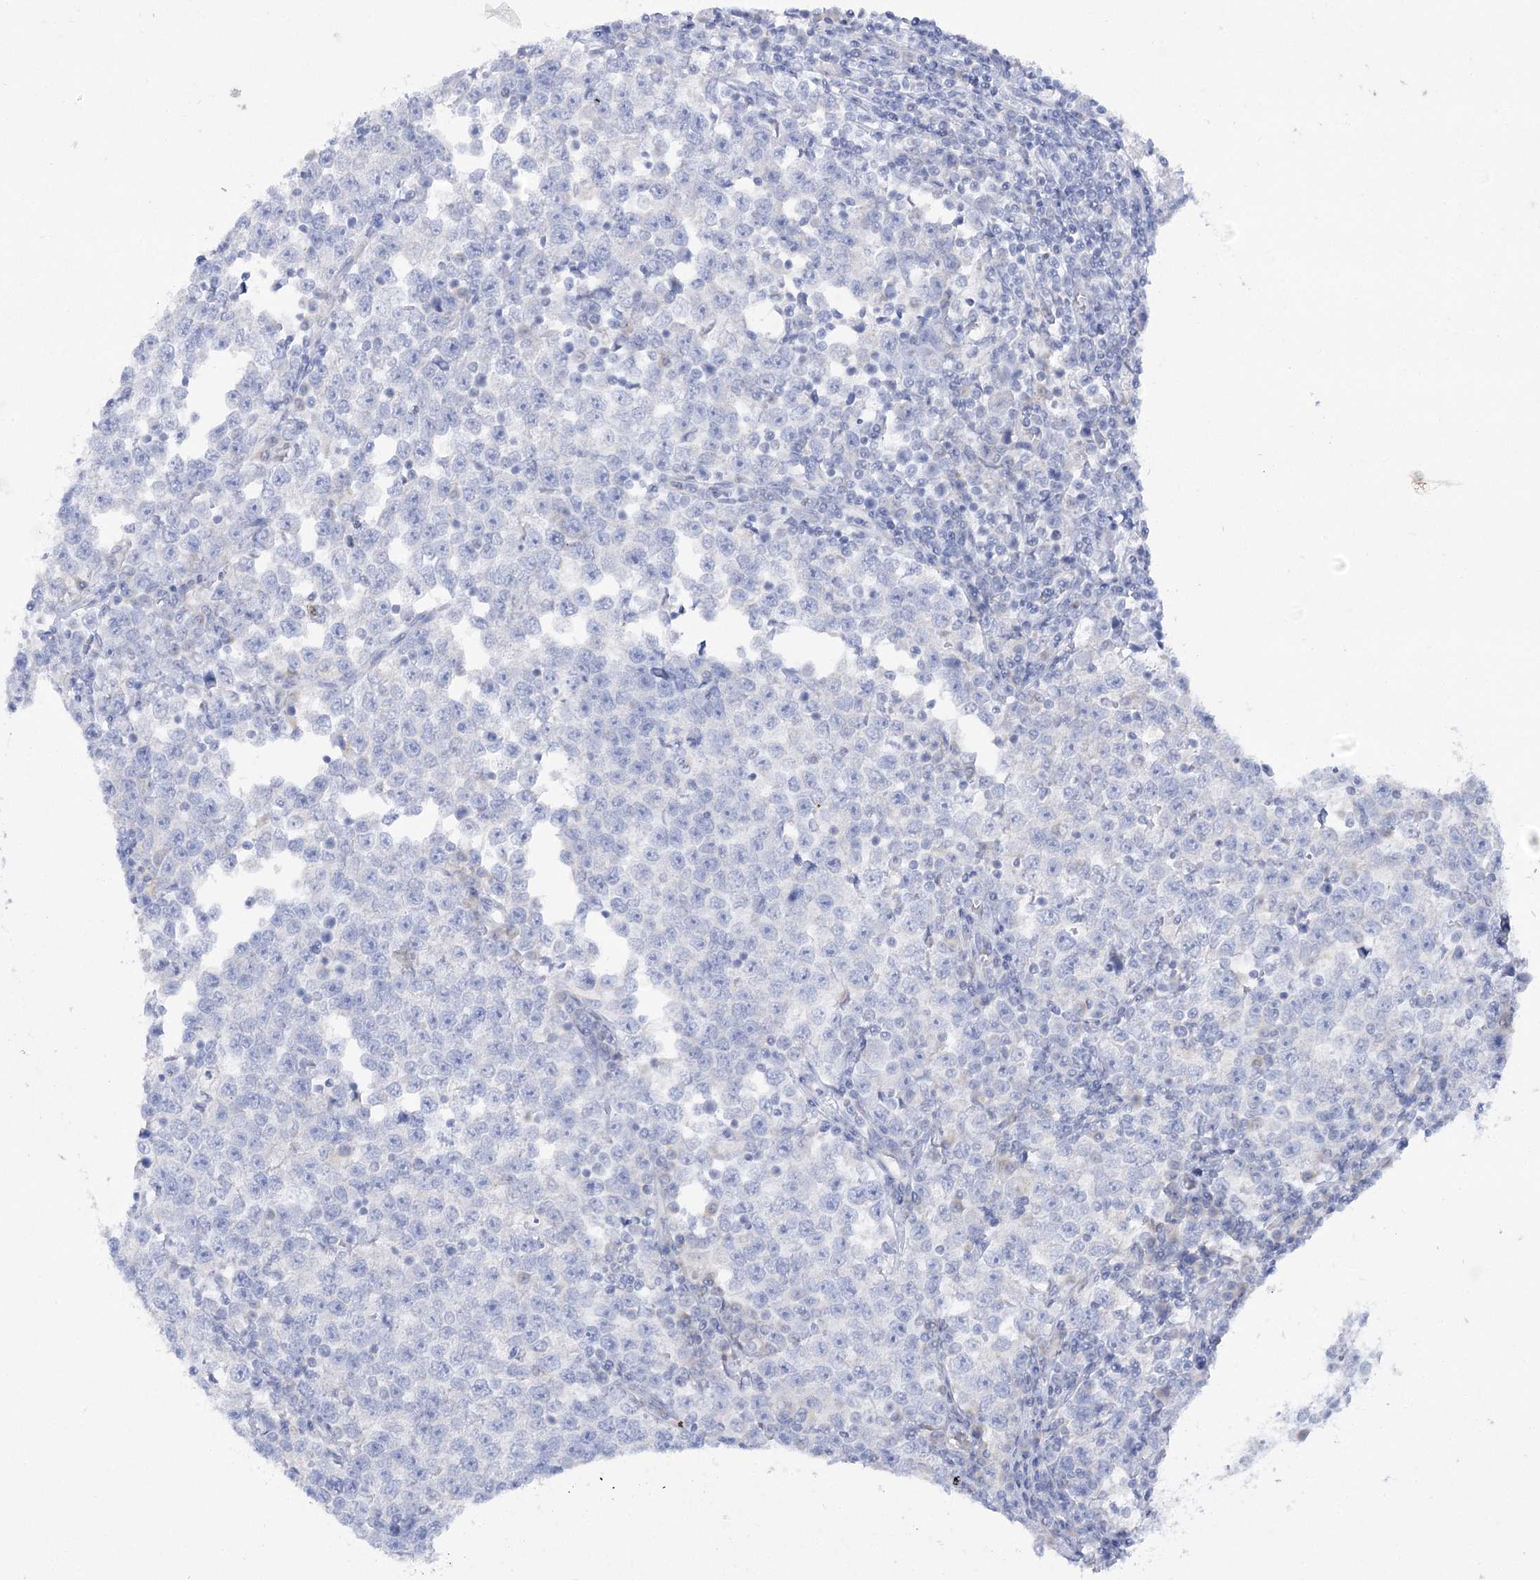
{"staining": {"intensity": "negative", "quantity": "none", "location": "none"}, "tissue": "testis cancer", "cell_type": "Tumor cells", "image_type": "cancer", "snomed": [{"axis": "morphology", "description": "Normal tissue, NOS"}, {"axis": "morphology", "description": "Seminoma, NOS"}, {"axis": "topography", "description": "Testis"}], "caption": "DAB (3,3'-diaminobenzidine) immunohistochemical staining of human testis cancer exhibits no significant staining in tumor cells. (DAB IHC visualized using brightfield microscopy, high magnification).", "gene": "GBF1", "patient": {"sex": "male", "age": 43}}